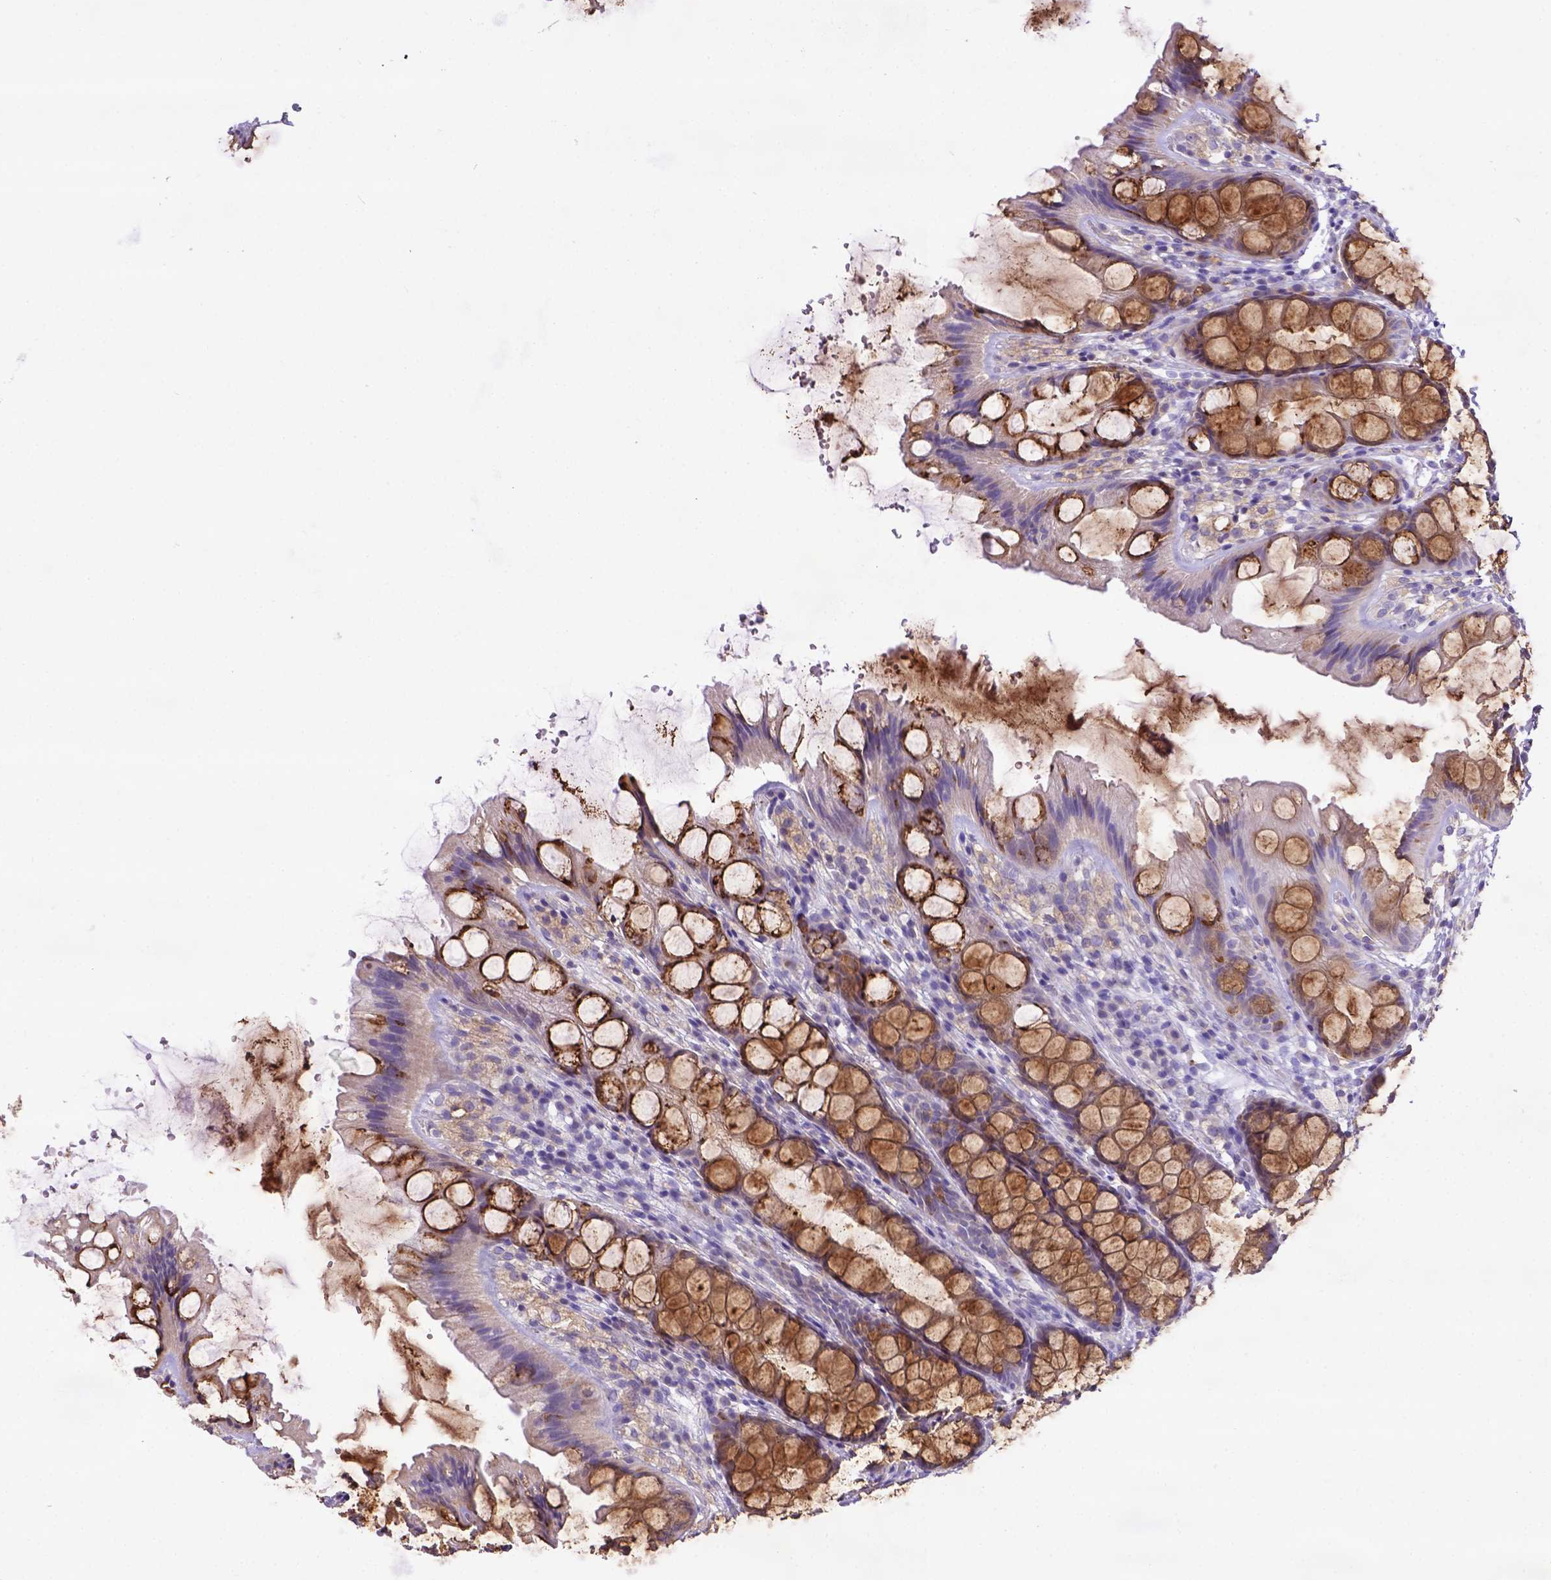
{"staining": {"intensity": "negative", "quantity": "none", "location": "none"}, "tissue": "colon", "cell_type": "Endothelial cells", "image_type": "normal", "snomed": [{"axis": "morphology", "description": "Normal tissue, NOS"}, {"axis": "topography", "description": "Colon"}], "caption": "Immunohistochemistry (IHC) micrograph of unremarkable colon: colon stained with DAB displays no significant protein positivity in endothelial cells.", "gene": "CD40", "patient": {"sex": "male", "age": 47}}